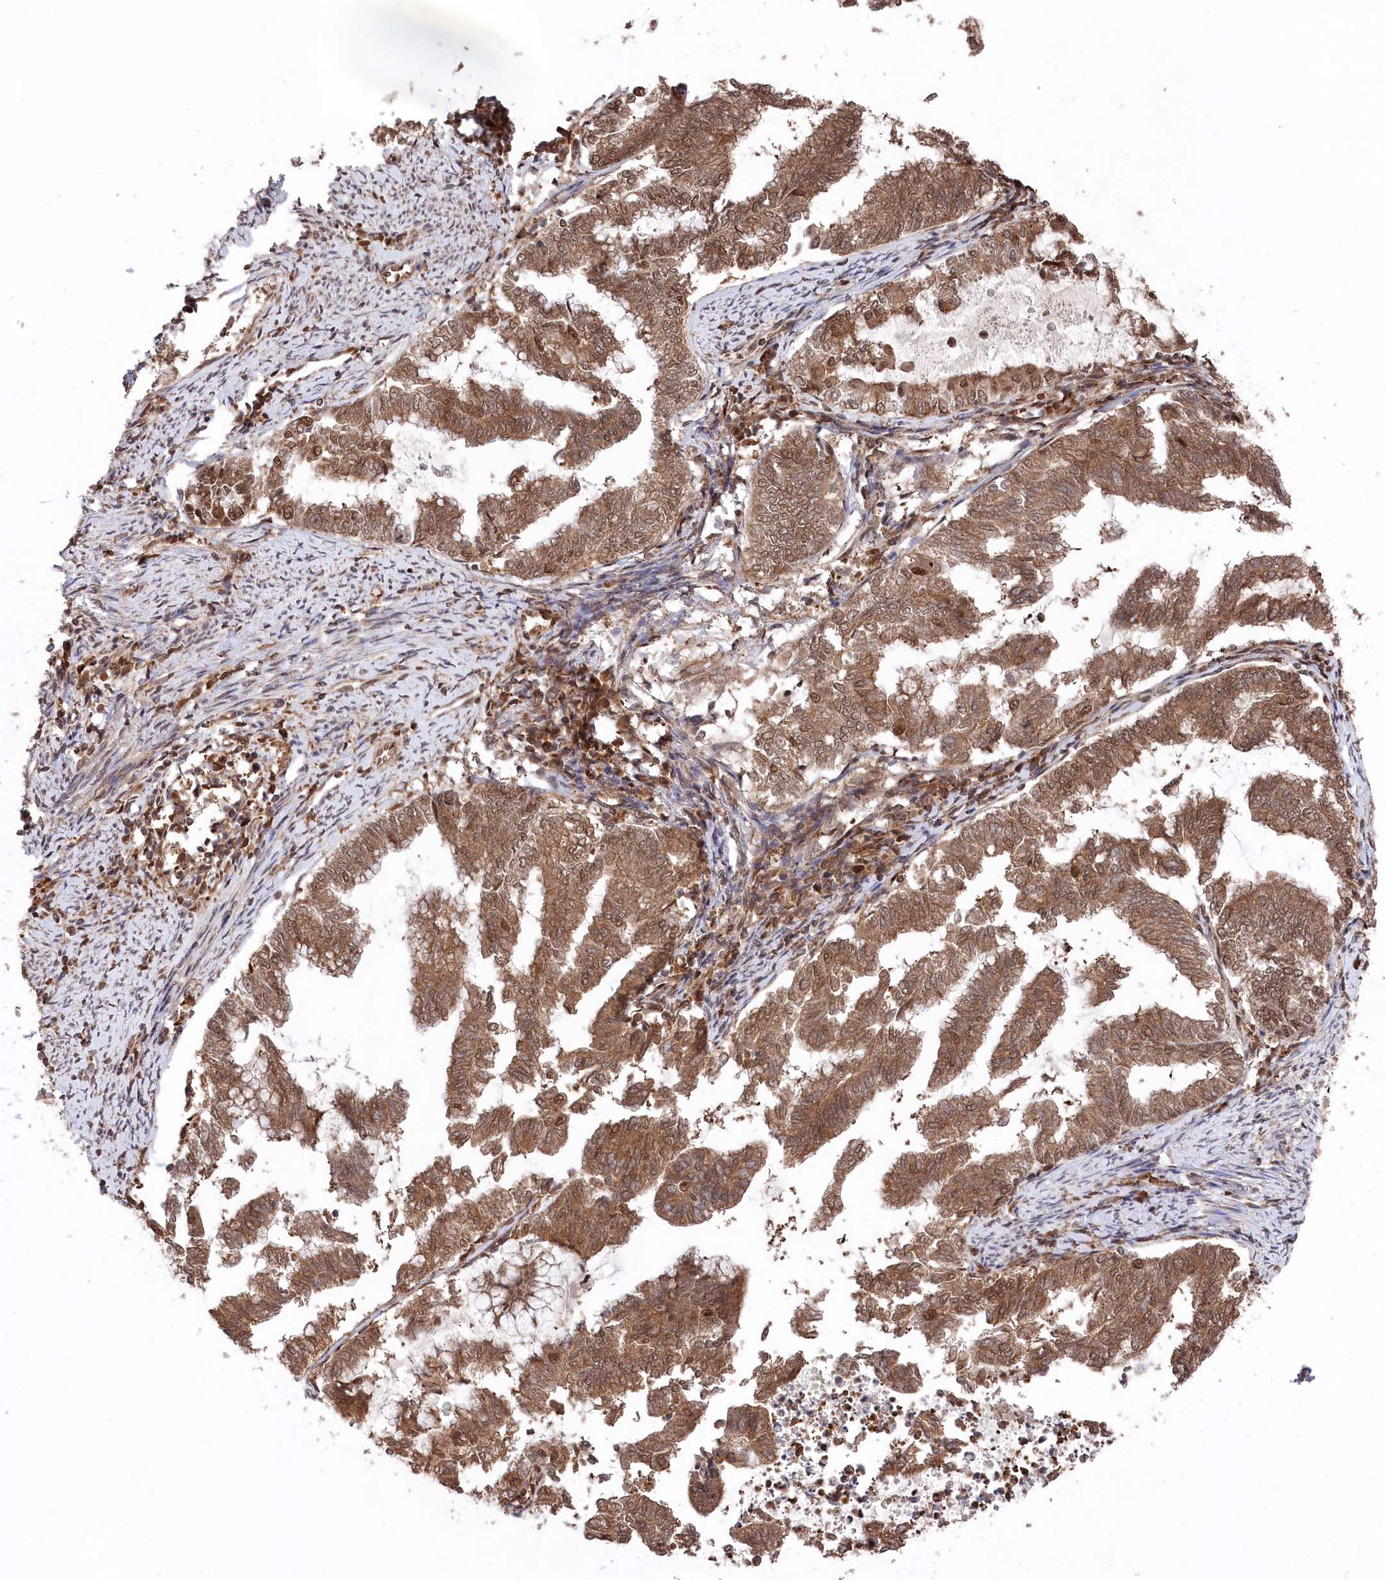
{"staining": {"intensity": "moderate", "quantity": ">75%", "location": "cytoplasmic/membranous,nuclear"}, "tissue": "endometrial cancer", "cell_type": "Tumor cells", "image_type": "cancer", "snomed": [{"axis": "morphology", "description": "Adenocarcinoma, NOS"}, {"axis": "topography", "description": "Endometrium"}], "caption": "Immunohistochemistry of human adenocarcinoma (endometrial) reveals medium levels of moderate cytoplasmic/membranous and nuclear staining in approximately >75% of tumor cells.", "gene": "PSMA1", "patient": {"sex": "female", "age": 79}}